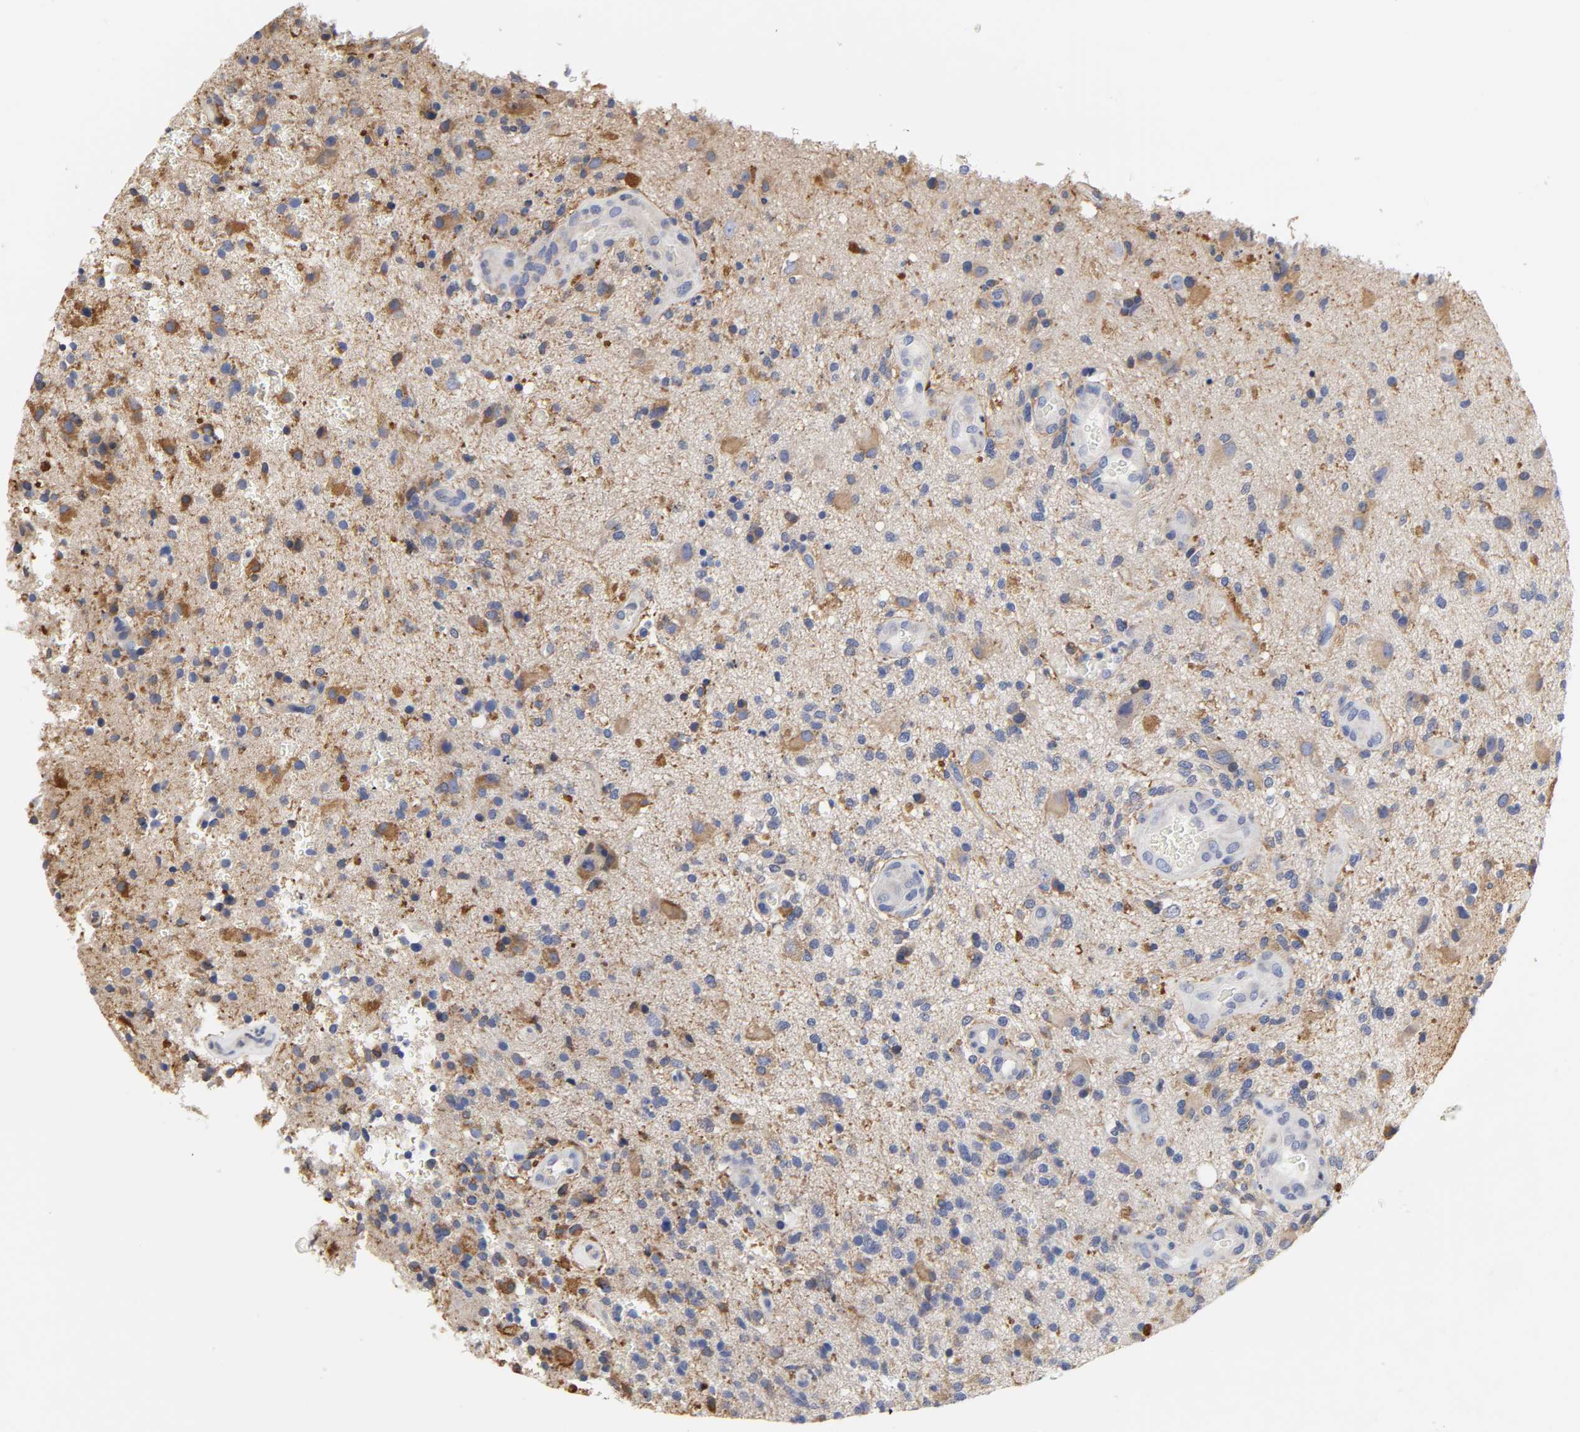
{"staining": {"intensity": "moderate", "quantity": "25%-75%", "location": "cytoplasmic/membranous"}, "tissue": "glioma", "cell_type": "Tumor cells", "image_type": "cancer", "snomed": [{"axis": "morphology", "description": "Normal tissue, NOS"}, {"axis": "morphology", "description": "Glioma, malignant, High grade"}, {"axis": "topography", "description": "Cerebral cortex"}], "caption": "Protein staining of malignant glioma (high-grade) tissue reveals moderate cytoplasmic/membranous positivity in about 25%-75% of tumor cells.", "gene": "HCK", "patient": {"sex": "male", "age": 75}}